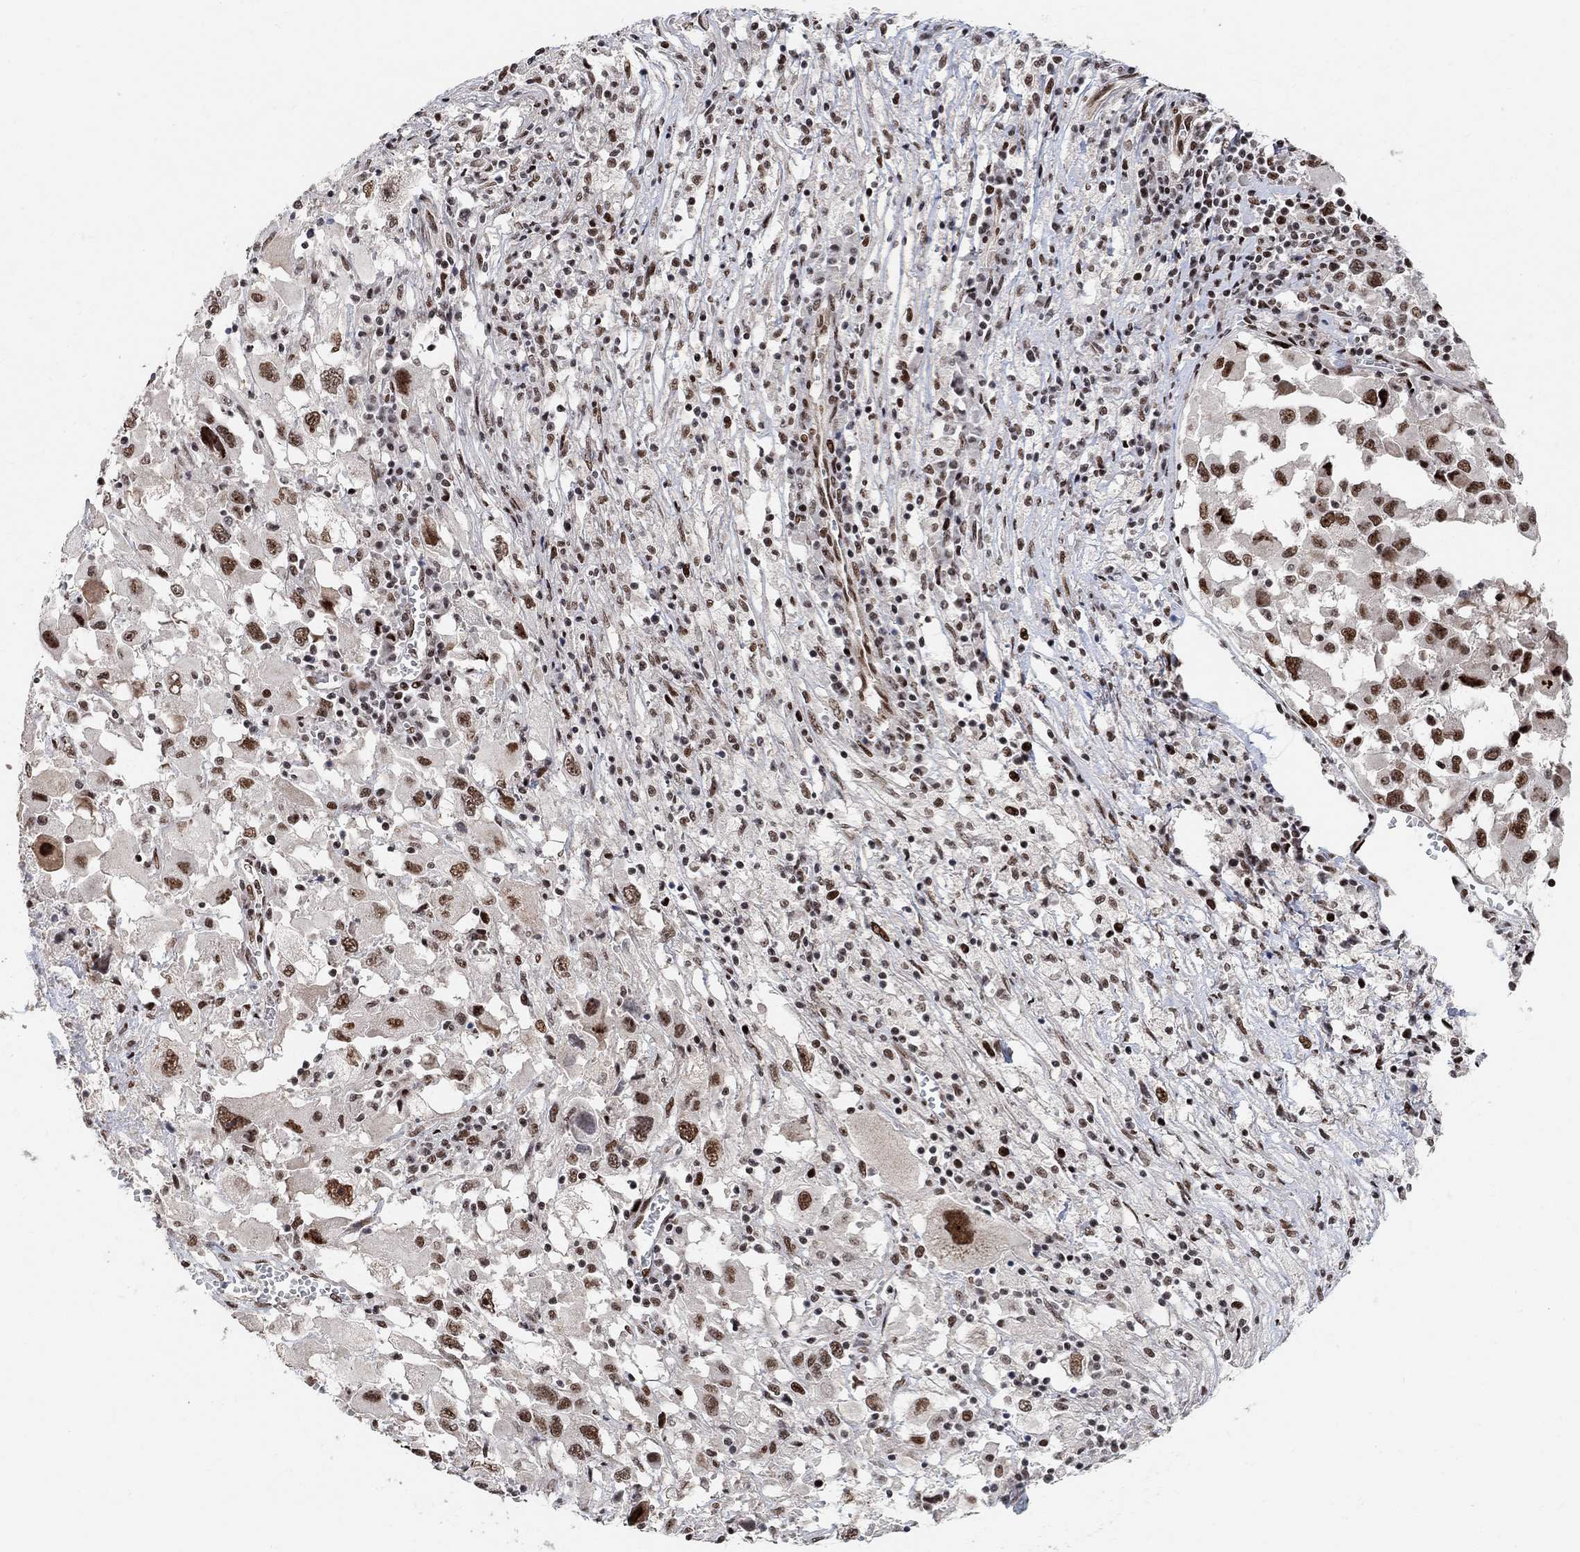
{"staining": {"intensity": "strong", "quantity": ">75%", "location": "nuclear"}, "tissue": "melanoma", "cell_type": "Tumor cells", "image_type": "cancer", "snomed": [{"axis": "morphology", "description": "Malignant melanoma, Metastatic site"}, {"axis": "topography", "description": "Soft tissue"}], "caption": "Protein positivity by IHC displays strong nuclear positivity in about >75% of tumor cells in malignant melanoma (metastatic site). Immunohistochemistry stains the protein of interest in brown and the nuclei are stained blue.", "gene": "E4F1", "patient": {"sex": "male", "age": 50}}